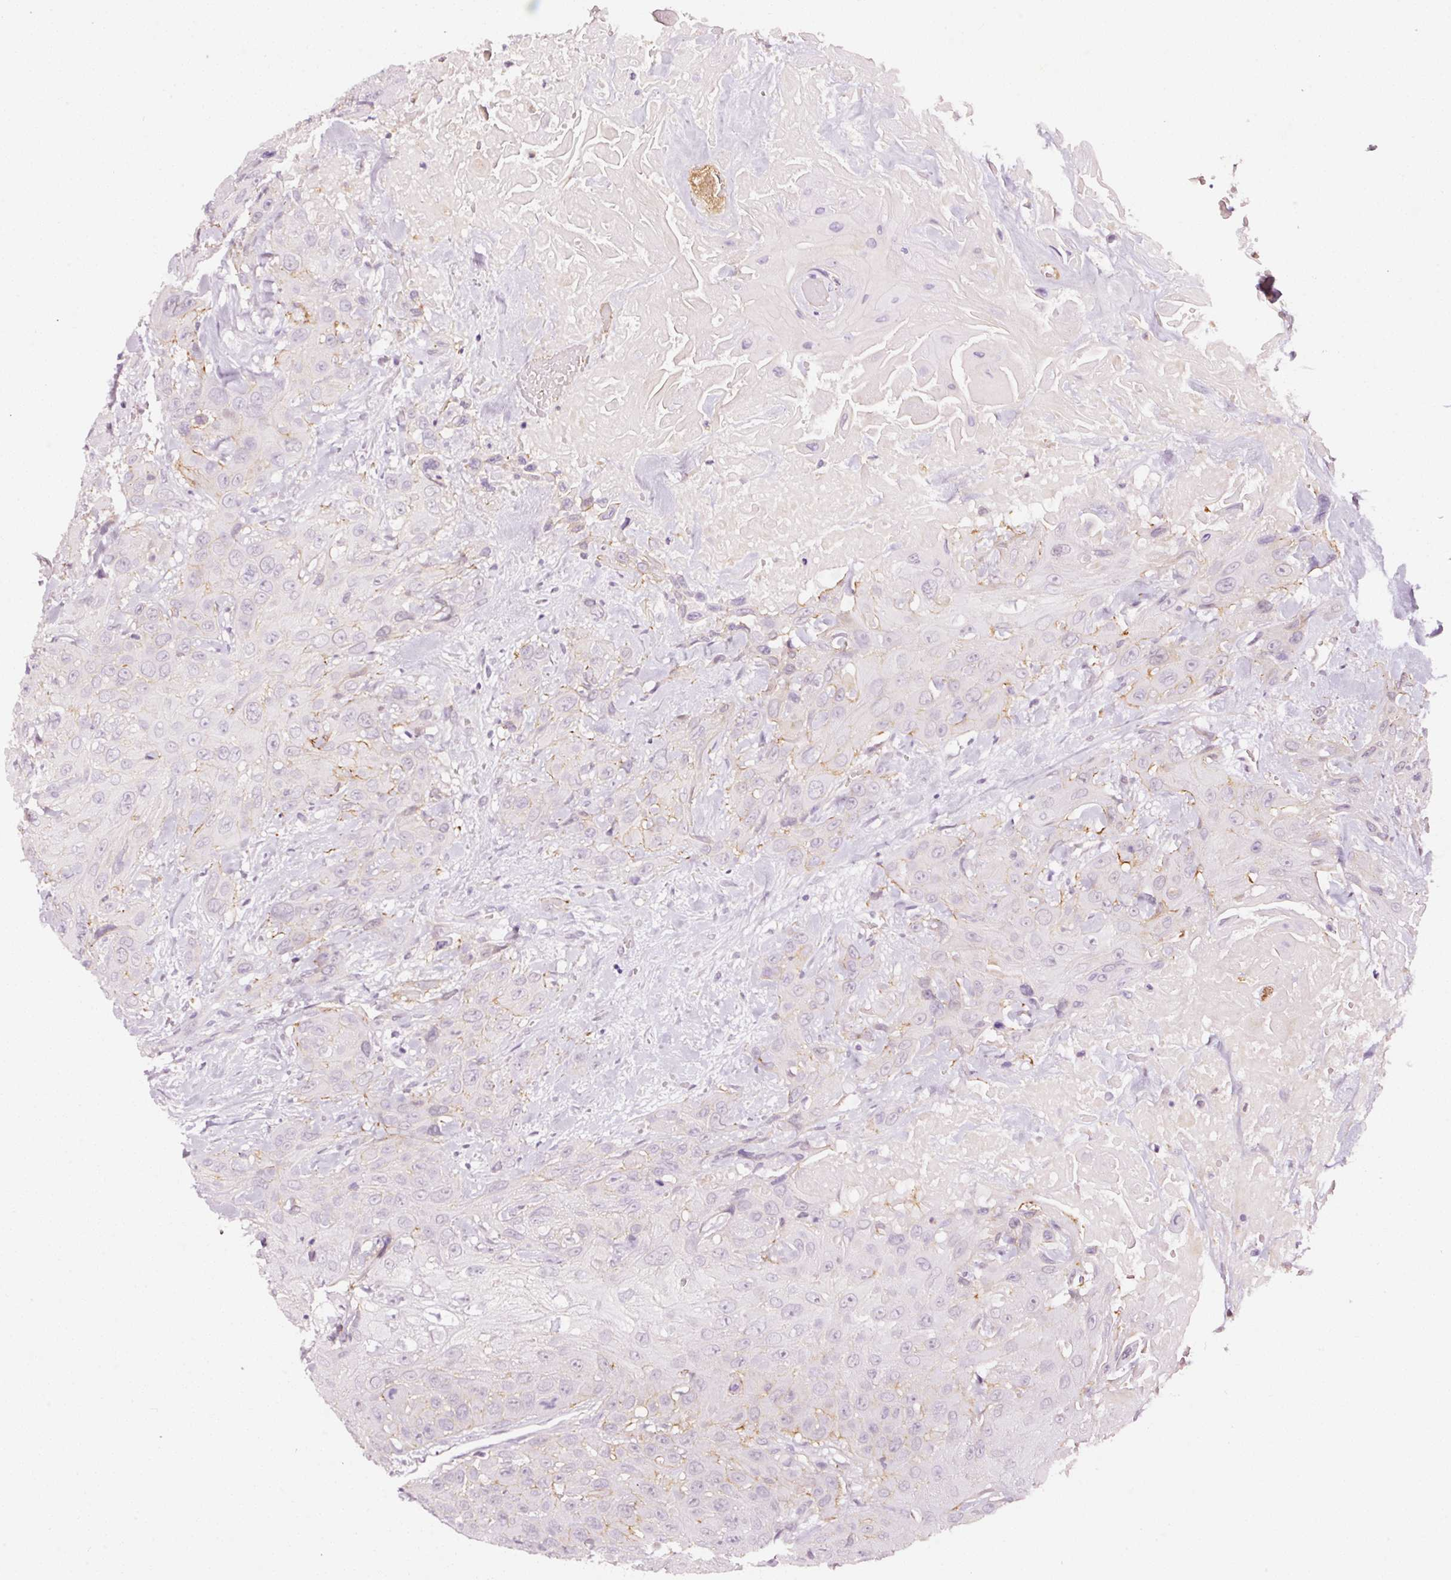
{"staining": {"intensity": "negative", "quantity": "none", "location": "none"}, "tissue": "head and neck cancer", "cell_type": "Tumor cells", "image_type": "cancer", "snomed": [{"axis": "morphology", "description": "Squamous cell carcinoma, NOS"}, {"axis": "topography", "description": "Head-Neck"}], "caption": "High magnification brightfield microscopy of head and neck squamous cell carcinoma stained with DAB (brown) and counterstained with hematoxylin (blue): tumor cells show no significant staining.", "gene": "ABCB4", "patient": {"sex": "male", "age": 81}}